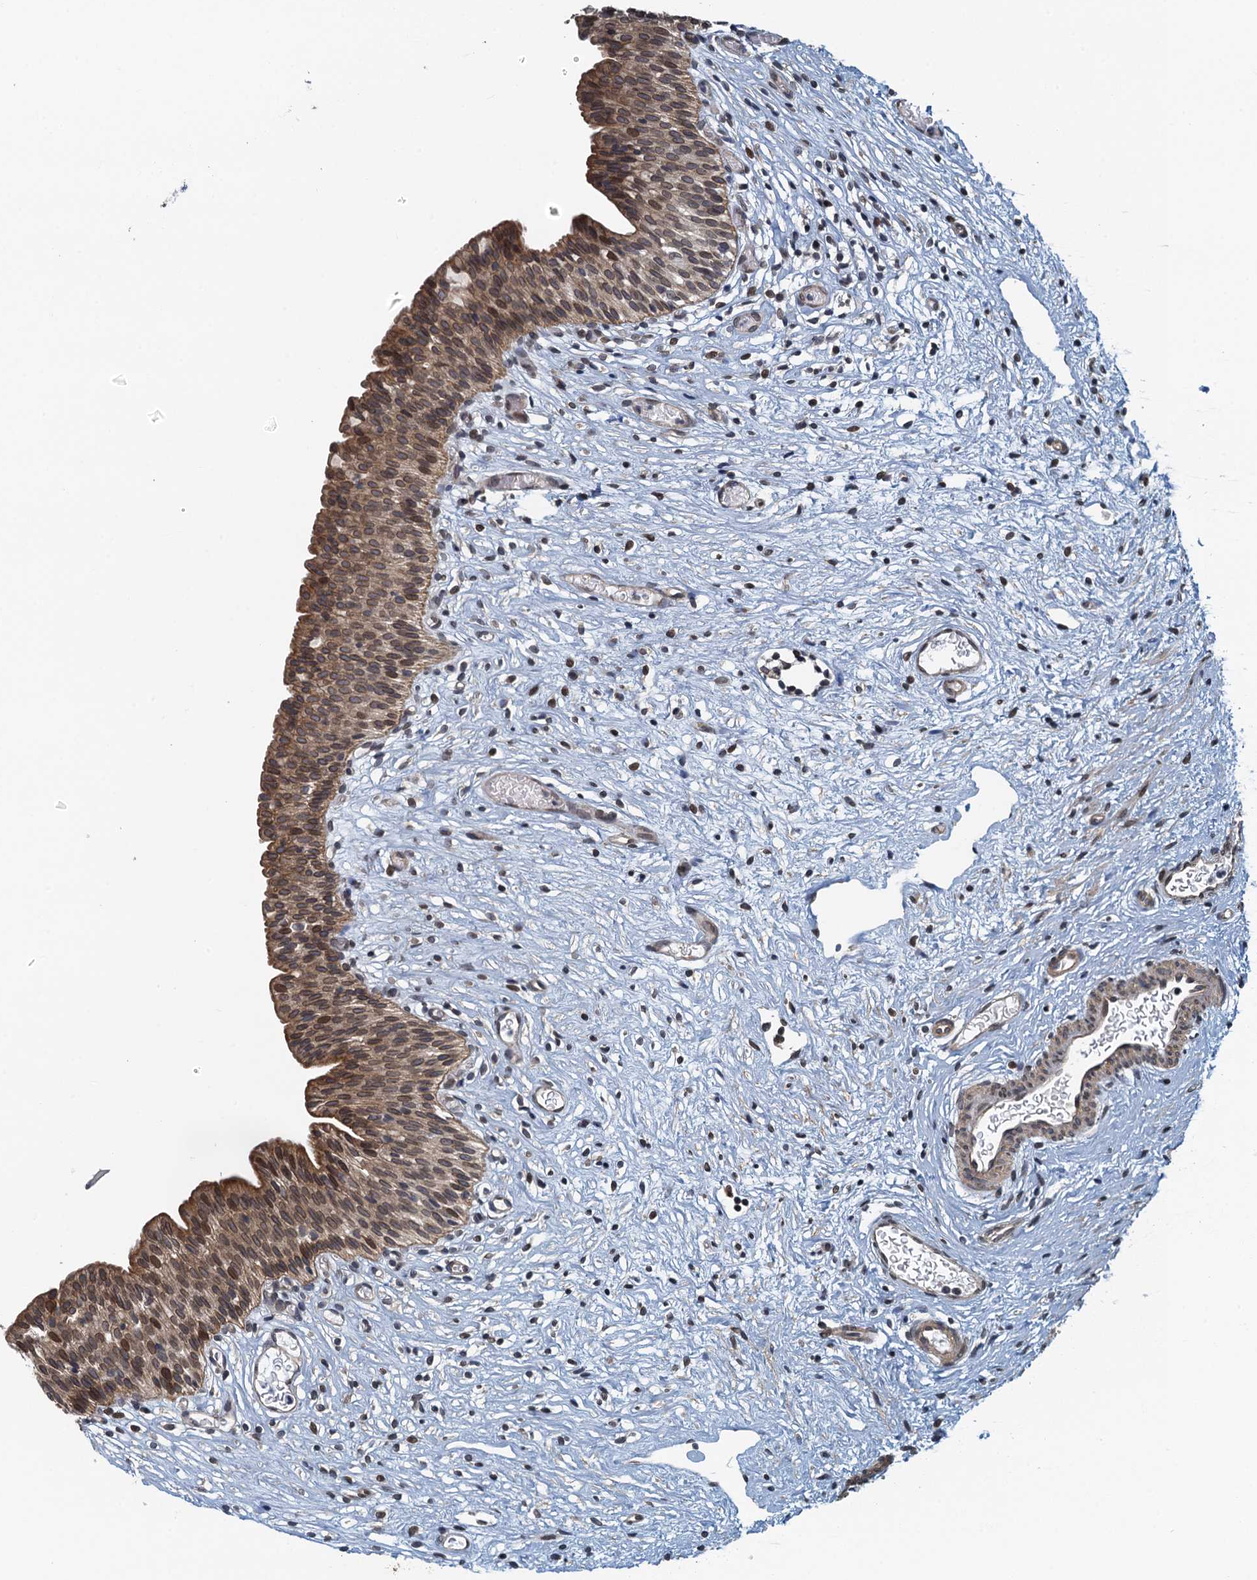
{"staining": {"intensity": "moderate", "quantity": ">75%", "location": "cytoplasmic/membranous,nuclear"}, "tissue": "urinary bladder", "cell_type": "Urothelial cells", "image_type": "normal", "snomed": [{"axis": "morphology", "description": "Transitional cell carcinoma in-situ"}, {"axis": "topography", "description": "Urinary bladder"}], "caption": "Immunohistochemistry image of normal human urinary bladder stained for a protein (brown), which shows medium levels of moderate cytoplasmic/membranous,nuclear staining in approximately >75% of urothelial cells.", "gene": "CCDC34", "patient": {"sex": "male", "age": 74}}